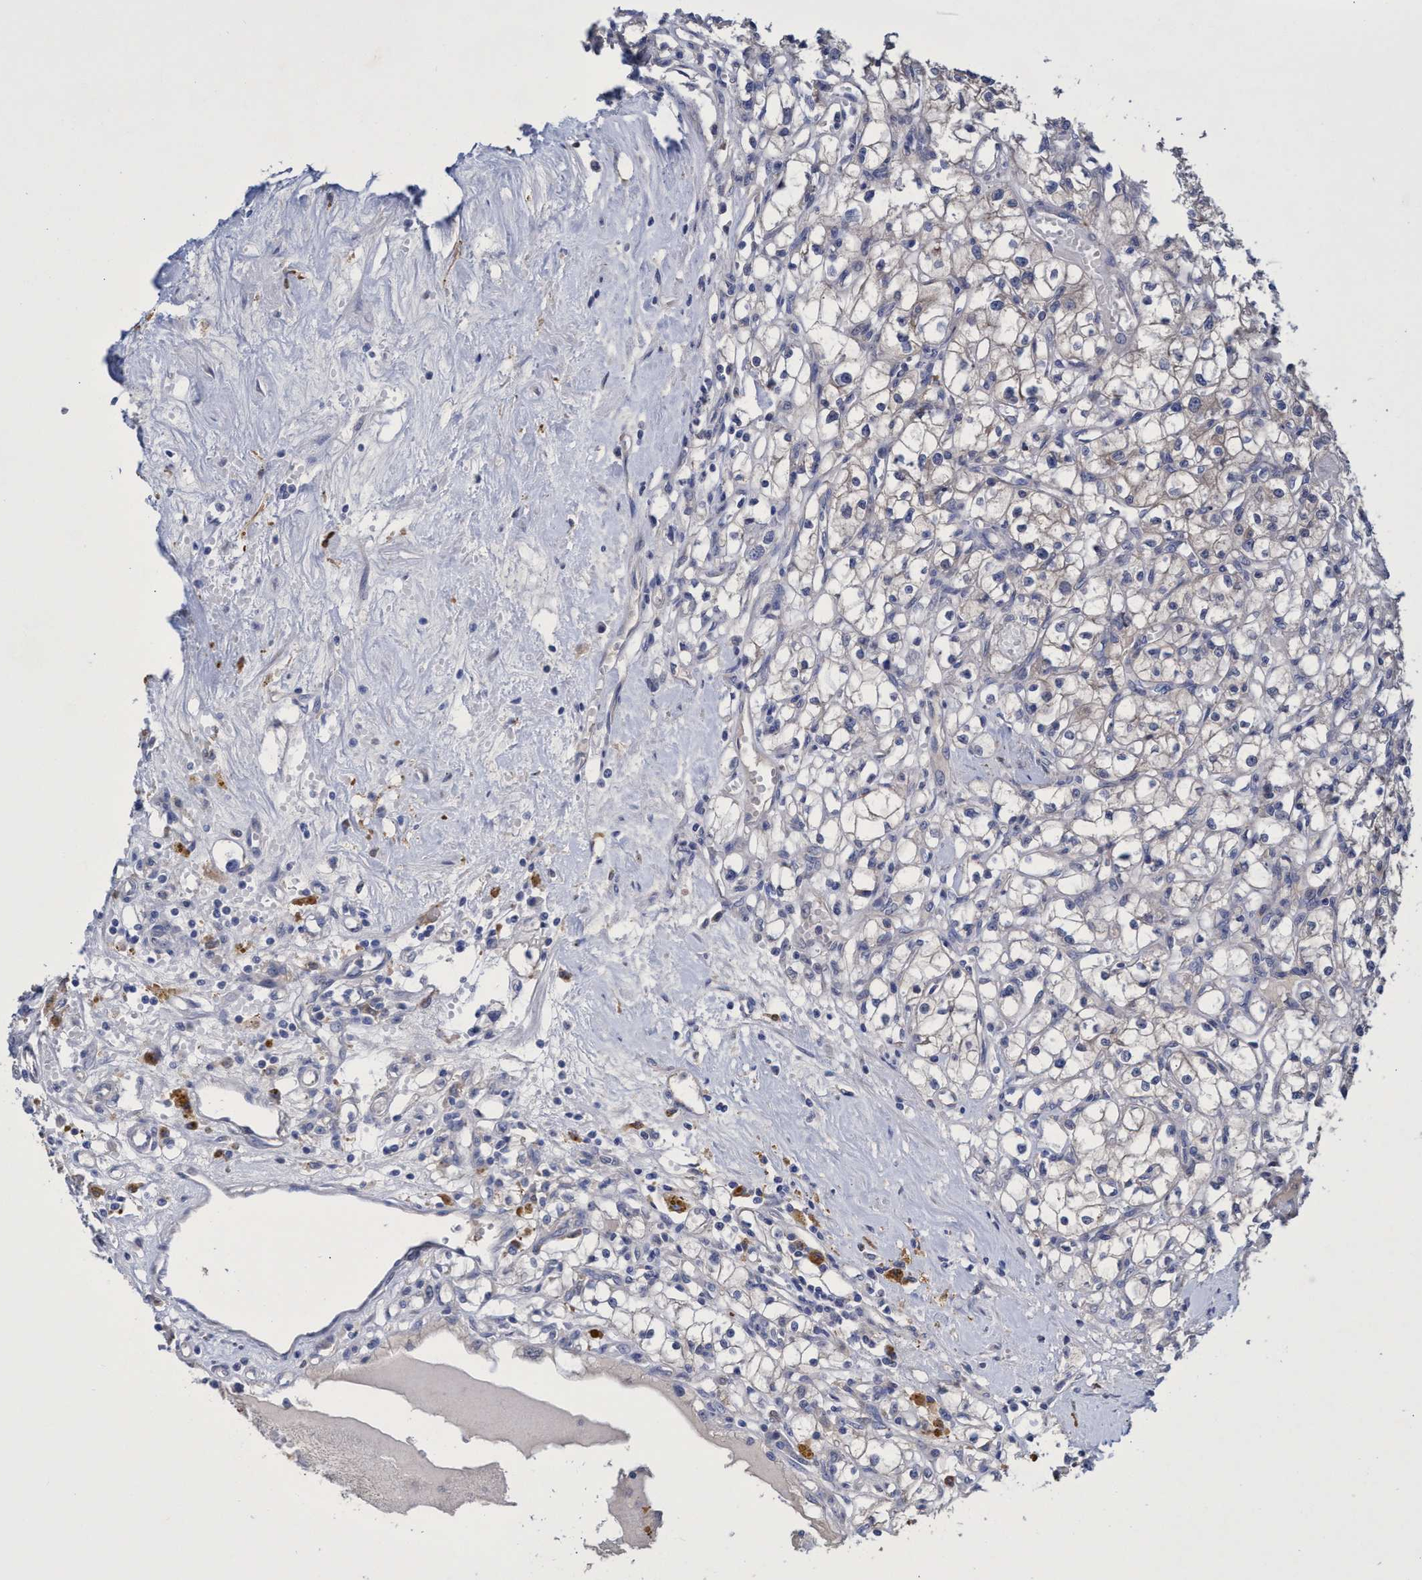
{"staining": {"intensity": "negative", "quantity": "none", "location": "none"}, "tissue": "renal cancer", "cell_type": "Tumor cells", "image_type": "cancer", "snomed": [{"axis": "morphology", "description": "Adenocarcinoma, NOS"}, {"axis": "topography", "description": "Kidney"}], "caption": "Tumor cells are negative for protein expression in human renal adenocarcinoma.", "gene": "SVEP1", "patient": {"sex": "male", "age": 56}}